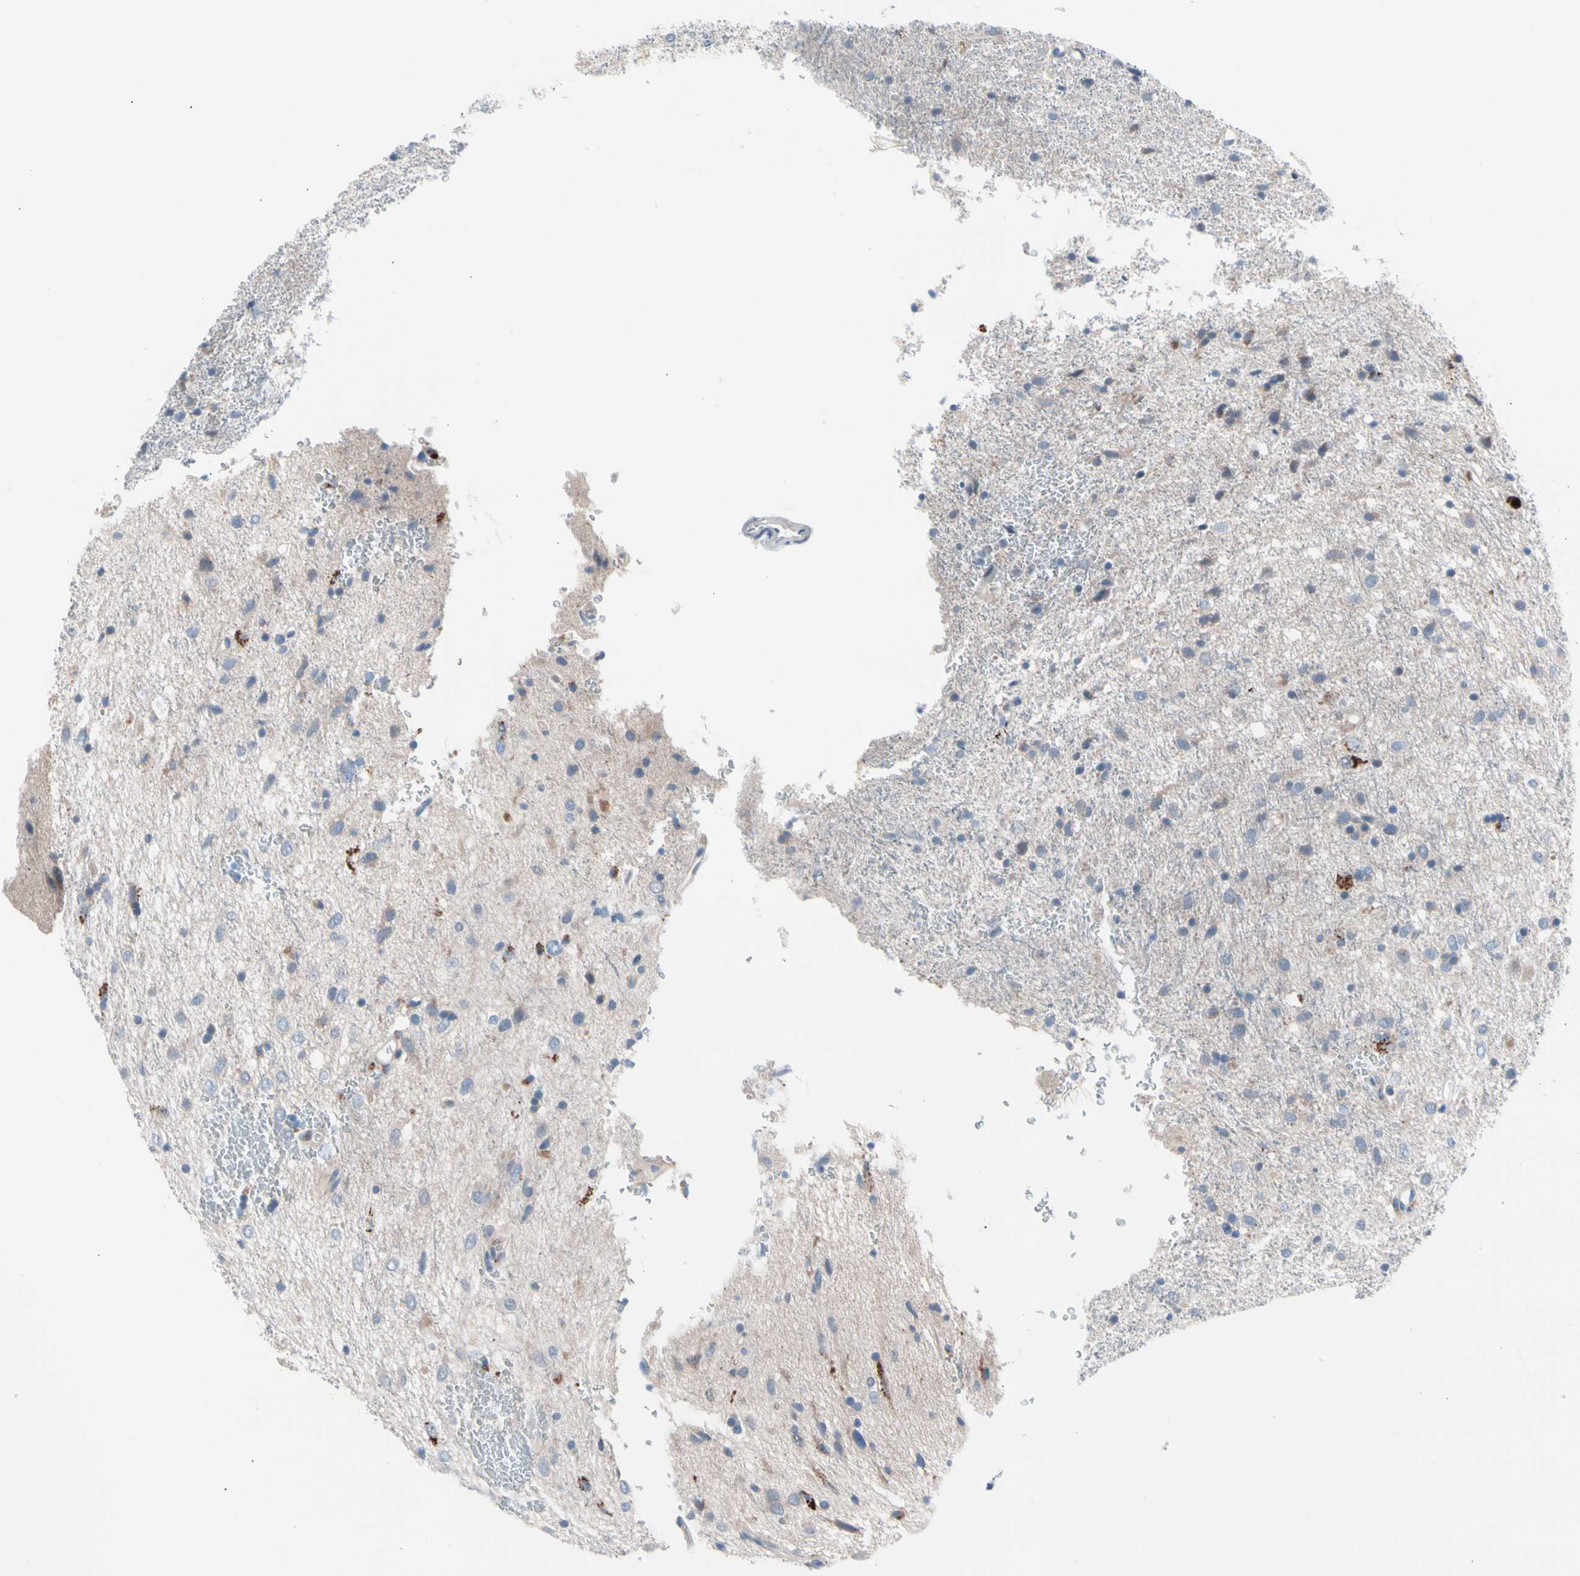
{"staining": {"intensity": "moderate", "quantity": "<25%", "location": "cytoplasmic/membranous"}, "tissue": "glioma", "cell_type": "Tumor cells", "image_type": "cancer", "snomed": [{"axis": "morphology", "description": "Glioma, malignant, Low grade"}, {"axis": "topography", "description": "Brain"}], "caption": "The micrograph displays a brown stain indicating the presence of a protein in the cytoplasmic/membranous of tumor cells in malignant low-grade glioma.", "gene": "CASQ1", "patient": {"sex": "male", "age": 77}}